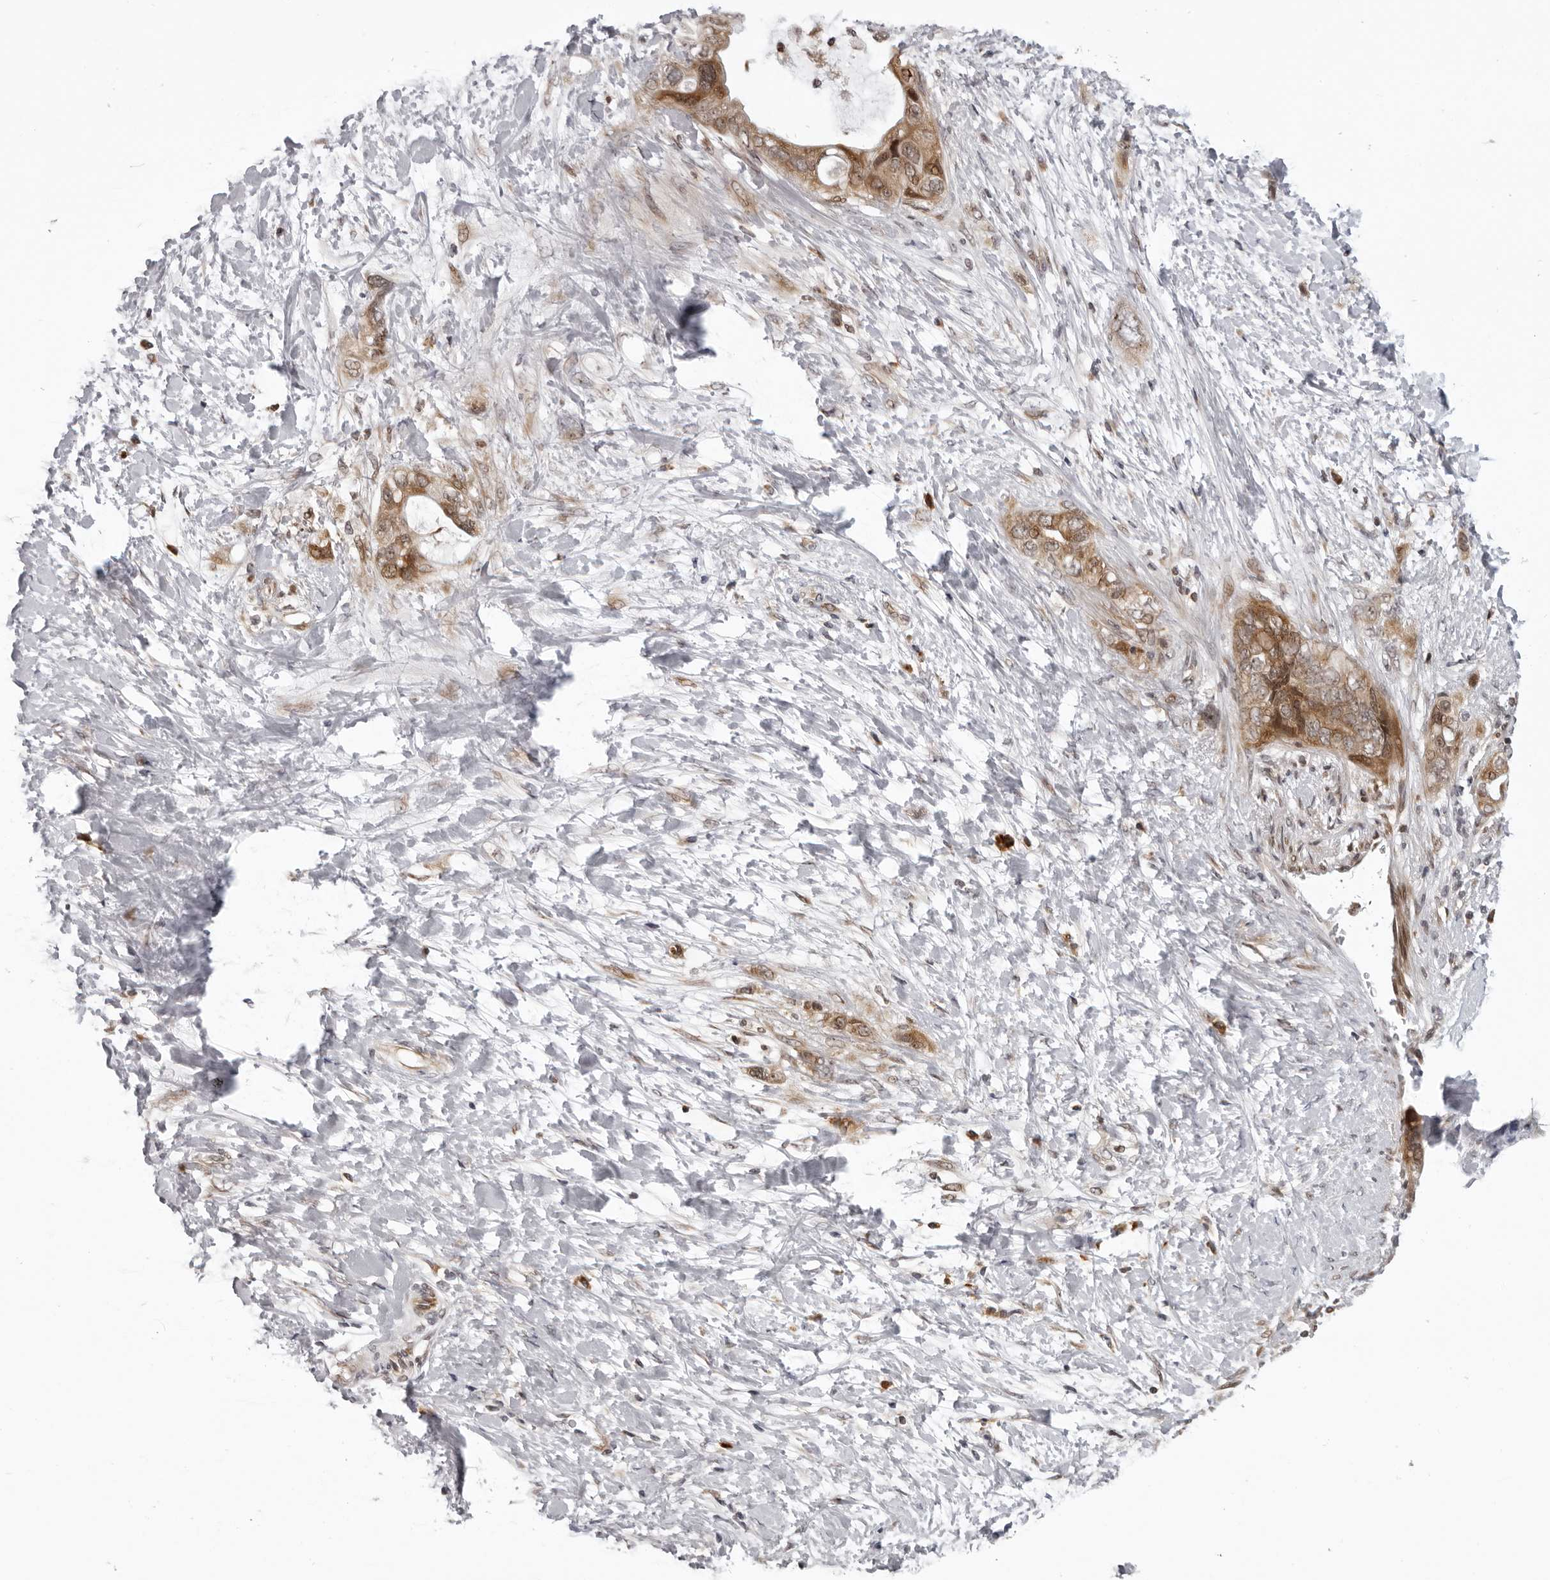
{"staining": {"intensity": "moderate", "quantity": "25%-75%", "location": "cytoplasmic/membranous"}, "tissue": "pancreatic cancer", "cell_type": "Tumor cells", "image_type": "cancer", "snomed": [{"axis": "morphology", "description": "Adenocarcinoma, NOS"}, {"axis": "topography", "description": "Pancreas"}], "caption": "The histopathology image demonstrates a brown stain indicating the presence of a protein in the cytoplasmic/membranous of tumor cells in pancreatic adenocarcinoma. The staining was performed using DAB to visualize the protein expression in brown, while the nuclei were stained in blue with hematoxylin (Magnification: 20x).", "gene": "GCSAML", "patient": {"sex": "female", "age": 56}}